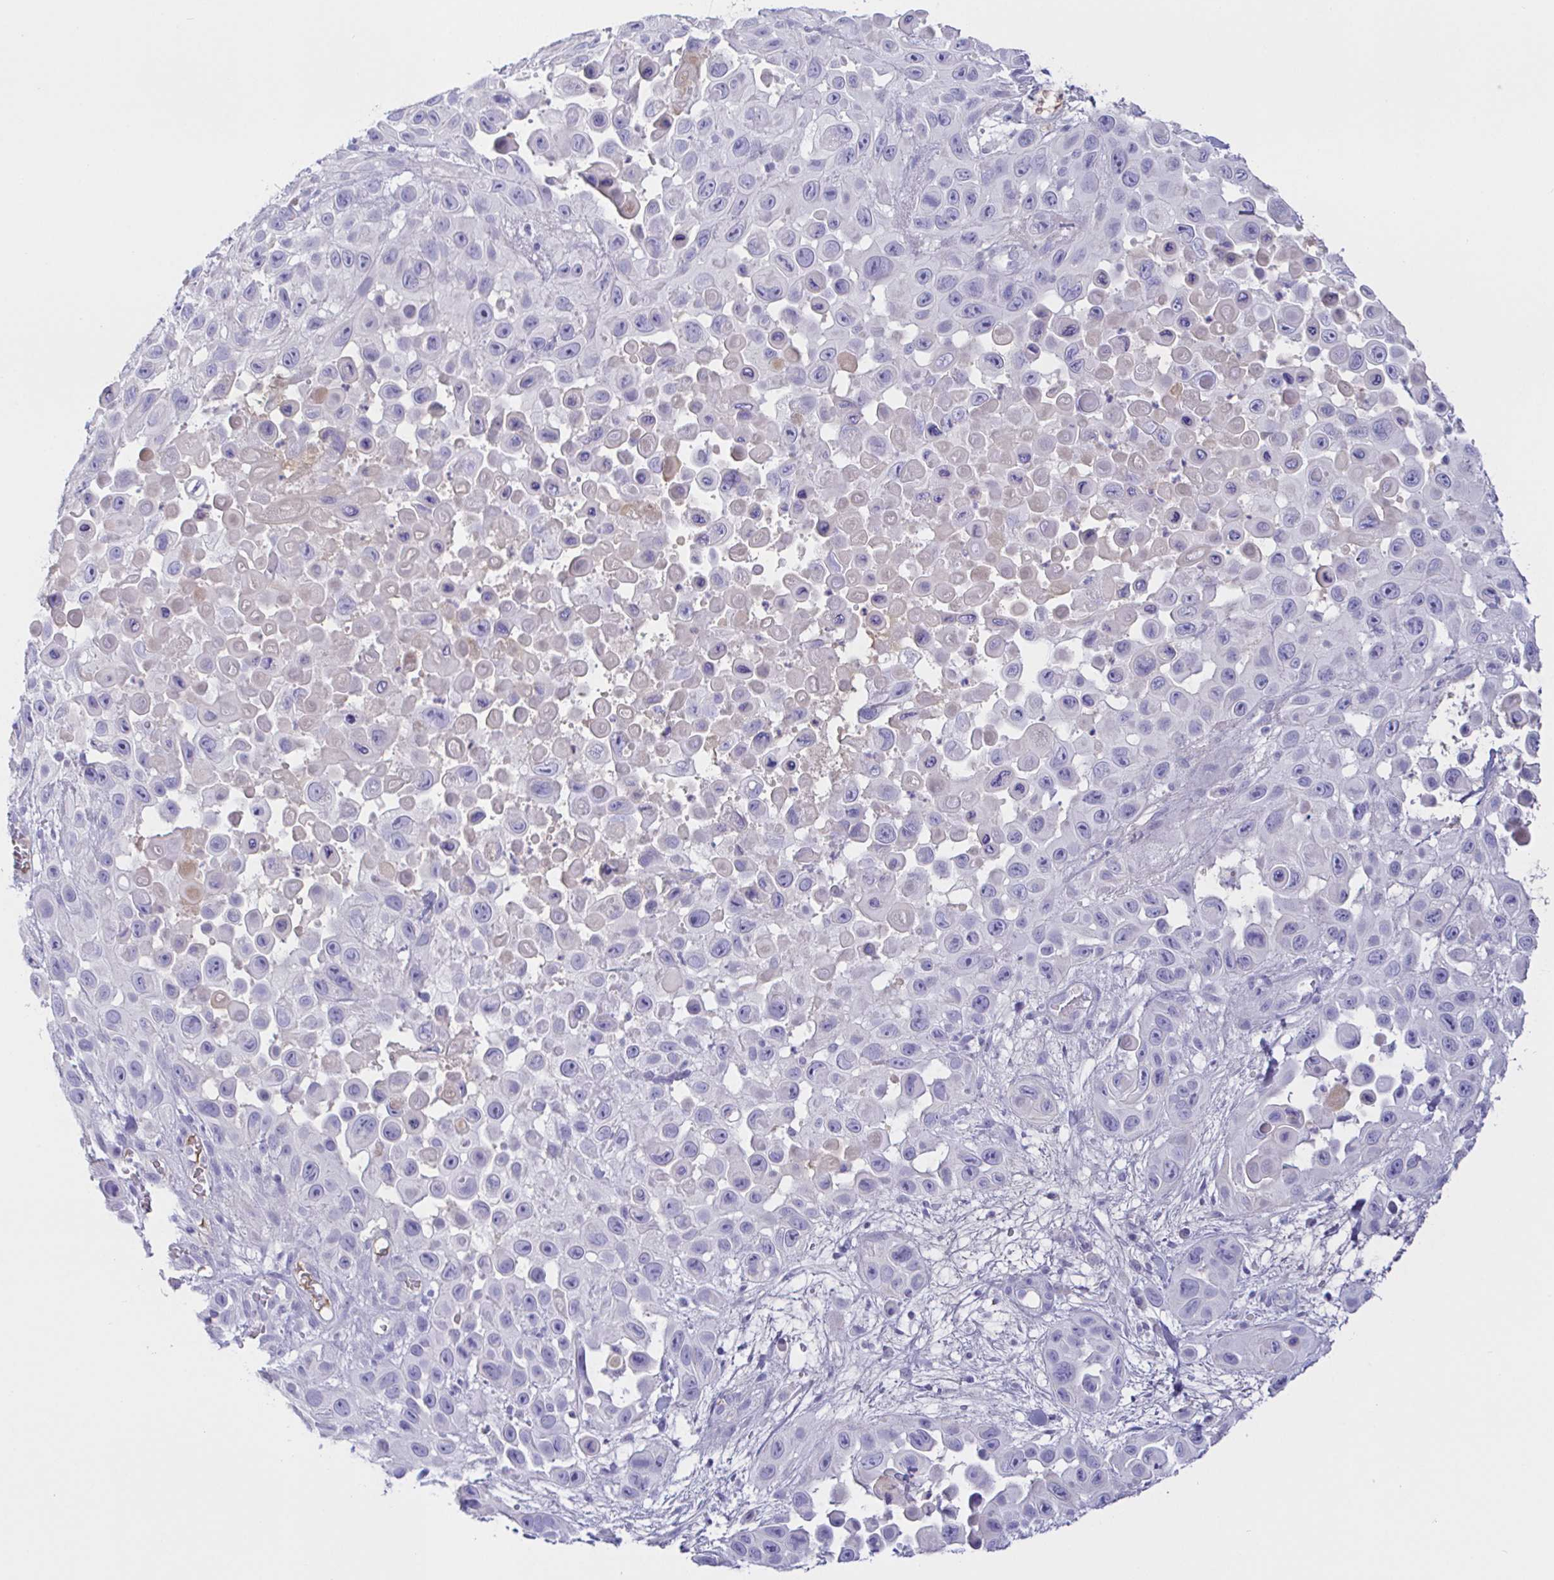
{"staining": {"intensity": "negative", "quantity": "none", "location": "none"}, "tissue": "skin cancer", "cell_type": "Tumor cells", "image_type": "cancer", "snomed": [{"axis": "morphology", "description": "Squamous cell carcinoma, NOS"}, {"axis": "topography", "description": "Skin"}], "caption": "This image is of skin cancer stained with immunohistochemistry to label a protein in brown with the nuclei are counter-stained blue. There is no expression in tumor cells.", "gene": "SAA4", "patient": {"sex": "male", "age": 81}}